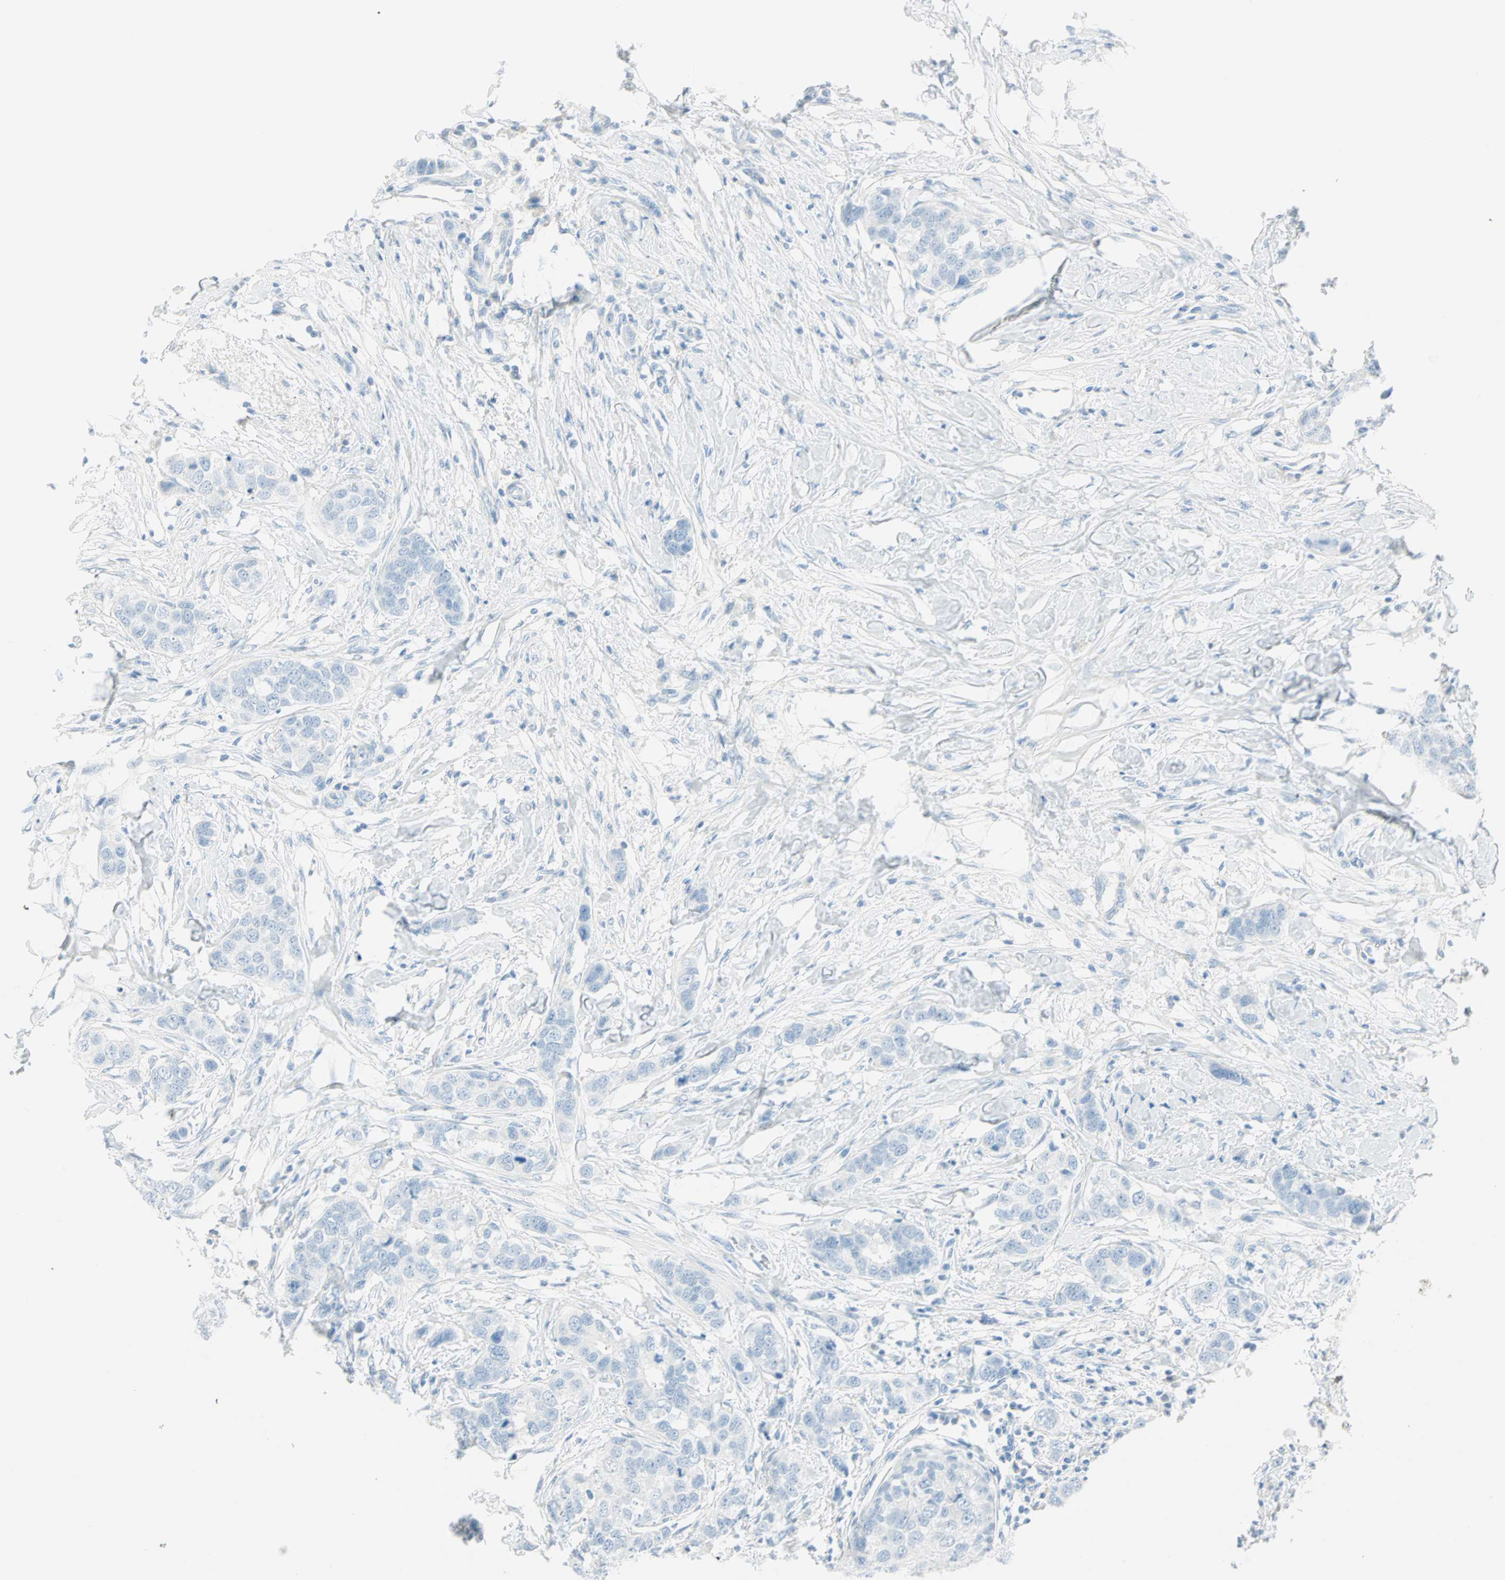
{"staining": {"intensity": "negative", "quantity": "none", "location": "none"}, "tissue": "breast cancer", "cell_type": "Tumor cells", "image_type": "cancer", "snomed": [{"axis": "morphology", "description": "Duct carcinoma"}, {"axis": "topography", "description": "Breast"}], "caption": "Breast cancer stained for a protein using immunohistochemistry (IHC) reveals no expression tumor cells.", "gene": "NES", "patient": {"sex": "female", "age": 50}}